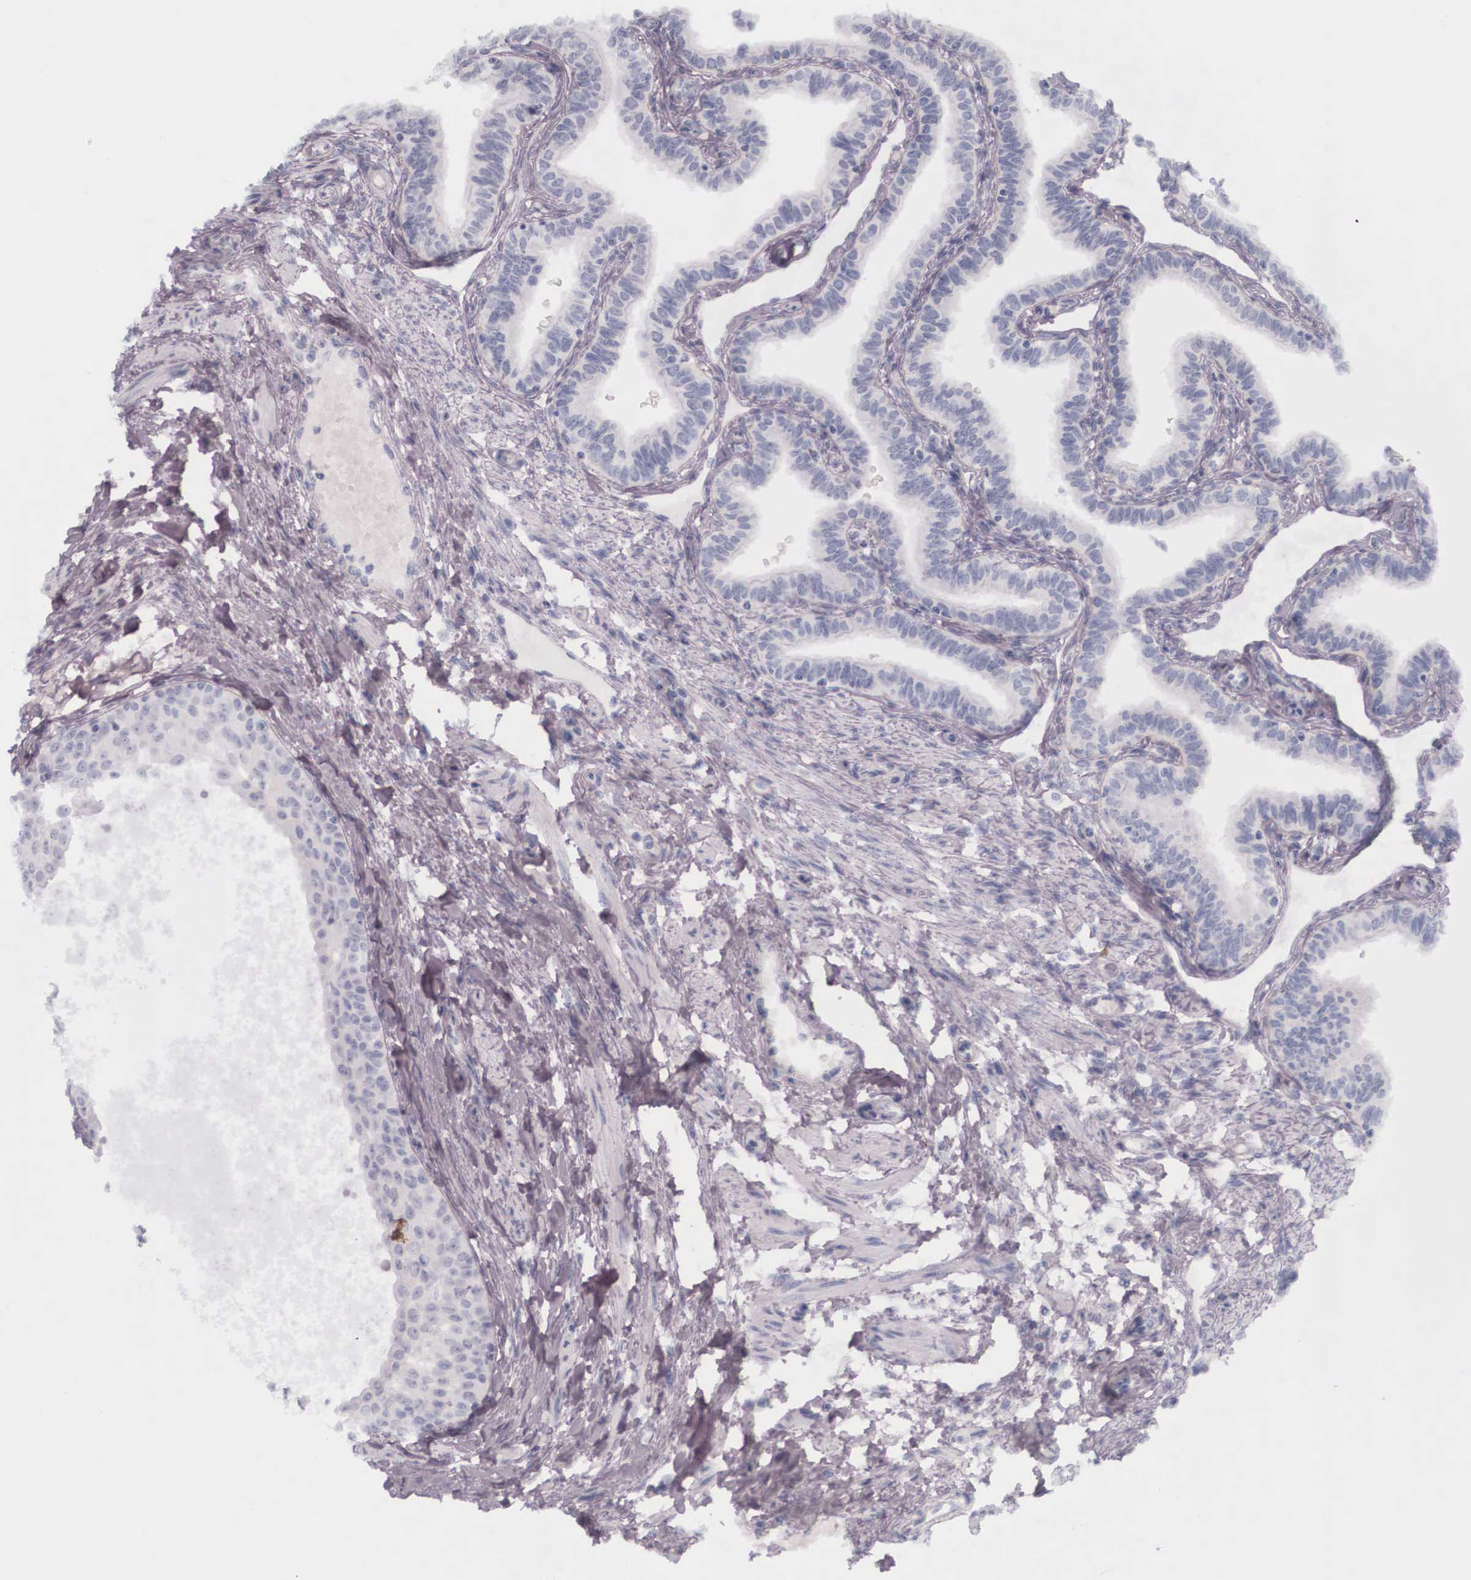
{"staining": {"intensity": "negative", "quantity": "none", "location": "none"}, "tissue": "fallopian tube", "cell_type": "Glandular cells", "image_type": "normal", "snomed": [{"axis": "morphology", "description": "Normal tissue, NOS"}, {"axis": "topography", "description": "Fallopian tube"}], "caption": "IHC photomicrograph of normal human fallopian tube stained for a protein (brown), which displays no positivity in glandular cells.", "gene": "KRT14", "patient": {"sex": "female", "age": 32}}